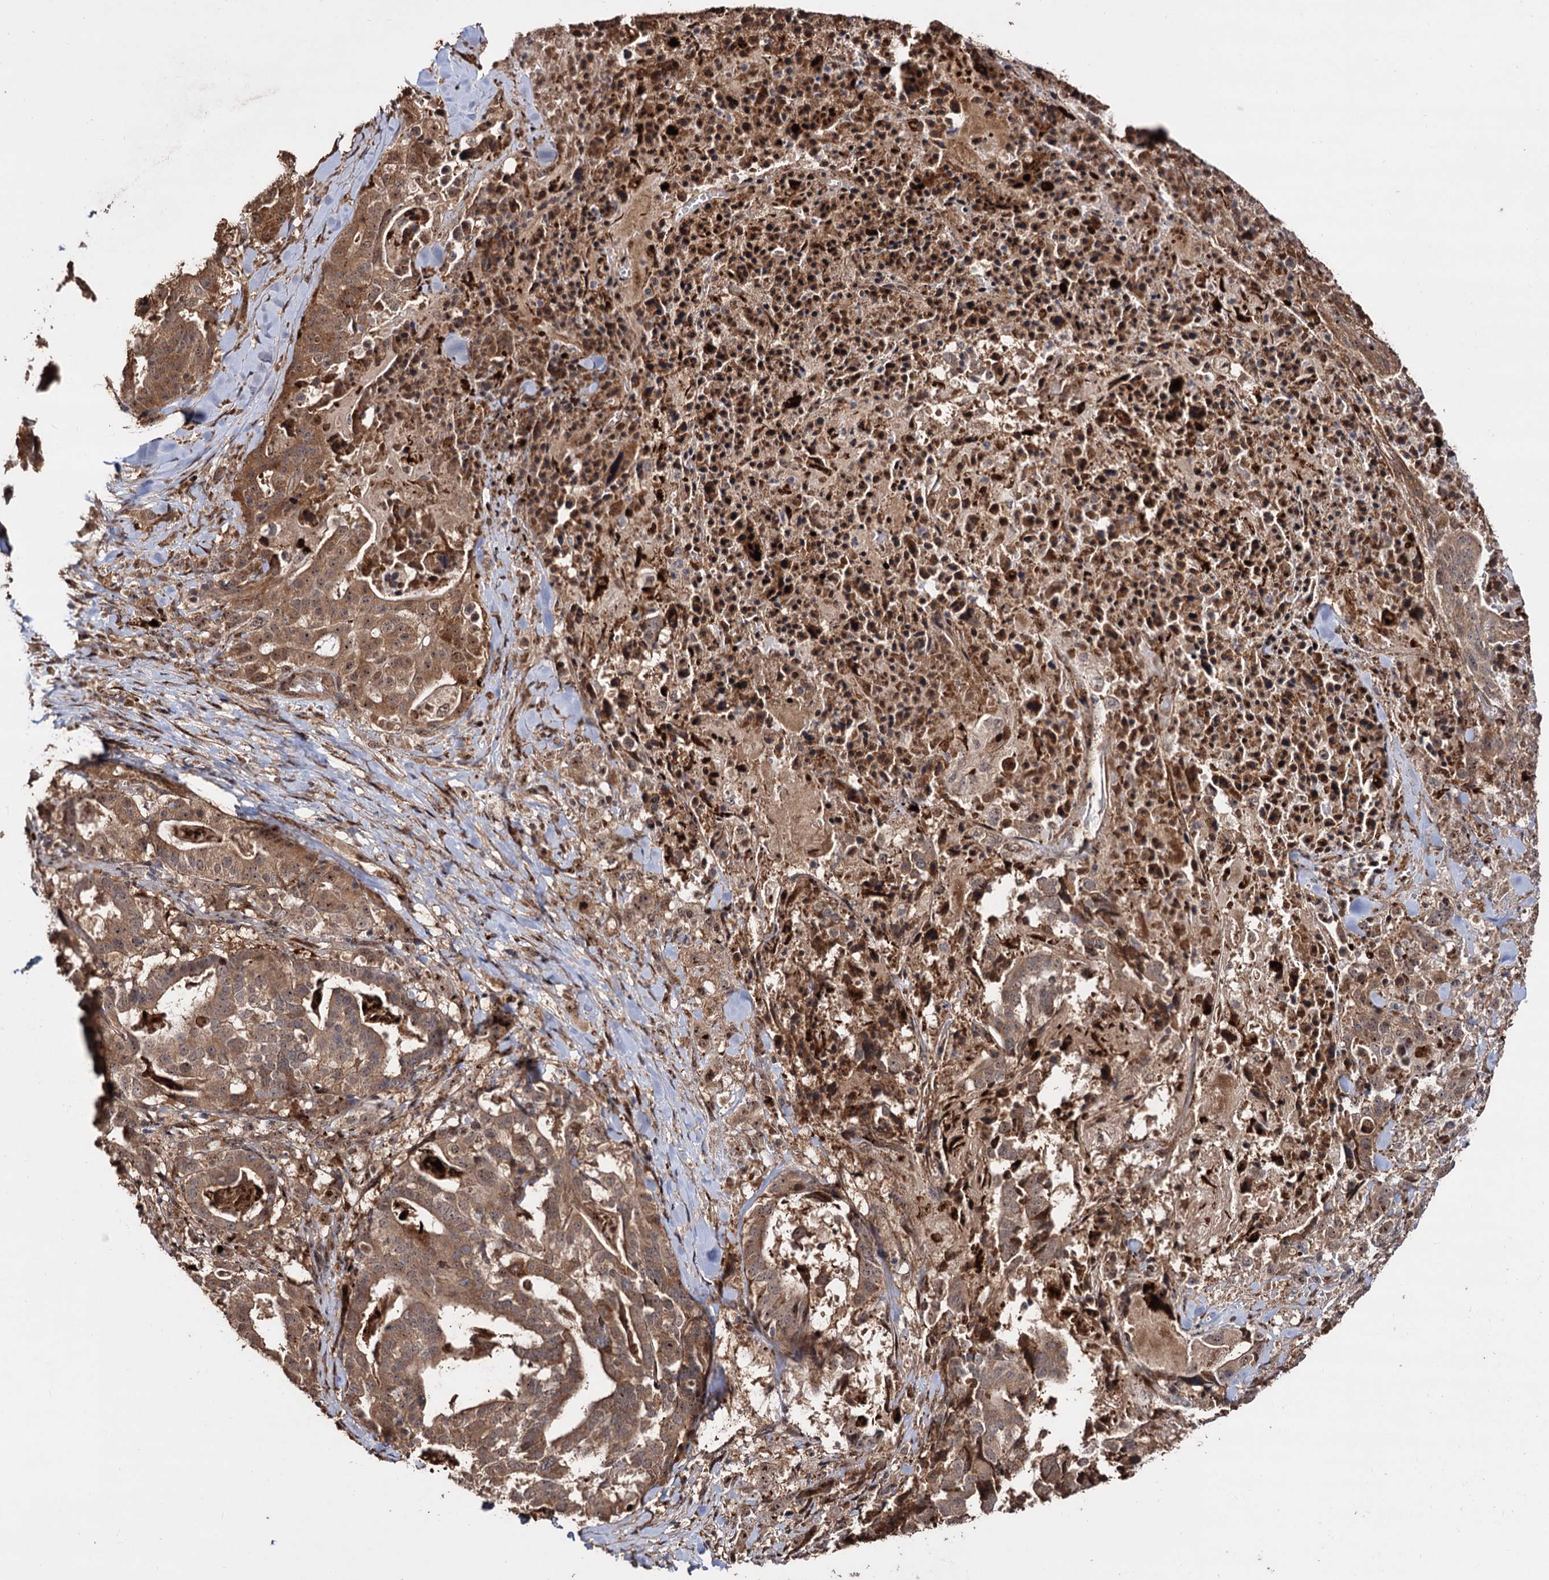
{"staining": {"intensity": "moderate", "quantity": ">75%", "location": "cytoplasmic/membranous"}, "tissue": "stomach cancer", "cell_type": "Tumor cells", "image_type": "cancer", "snomed": [{"axis": "morphology", "description": "Adenocarcinoma, NOS"}, {"axis": "topography", "description": "Stomach"}], "caption": "Immunohistochemical staining of human stomach cancer (adenocarcinoma) displays medium levels of moderate cytoplasmic/membranous protein staining in about >75% of tumor cells.", "gene": "PIGB", "patient": {"sex": "male", "age": 48}}